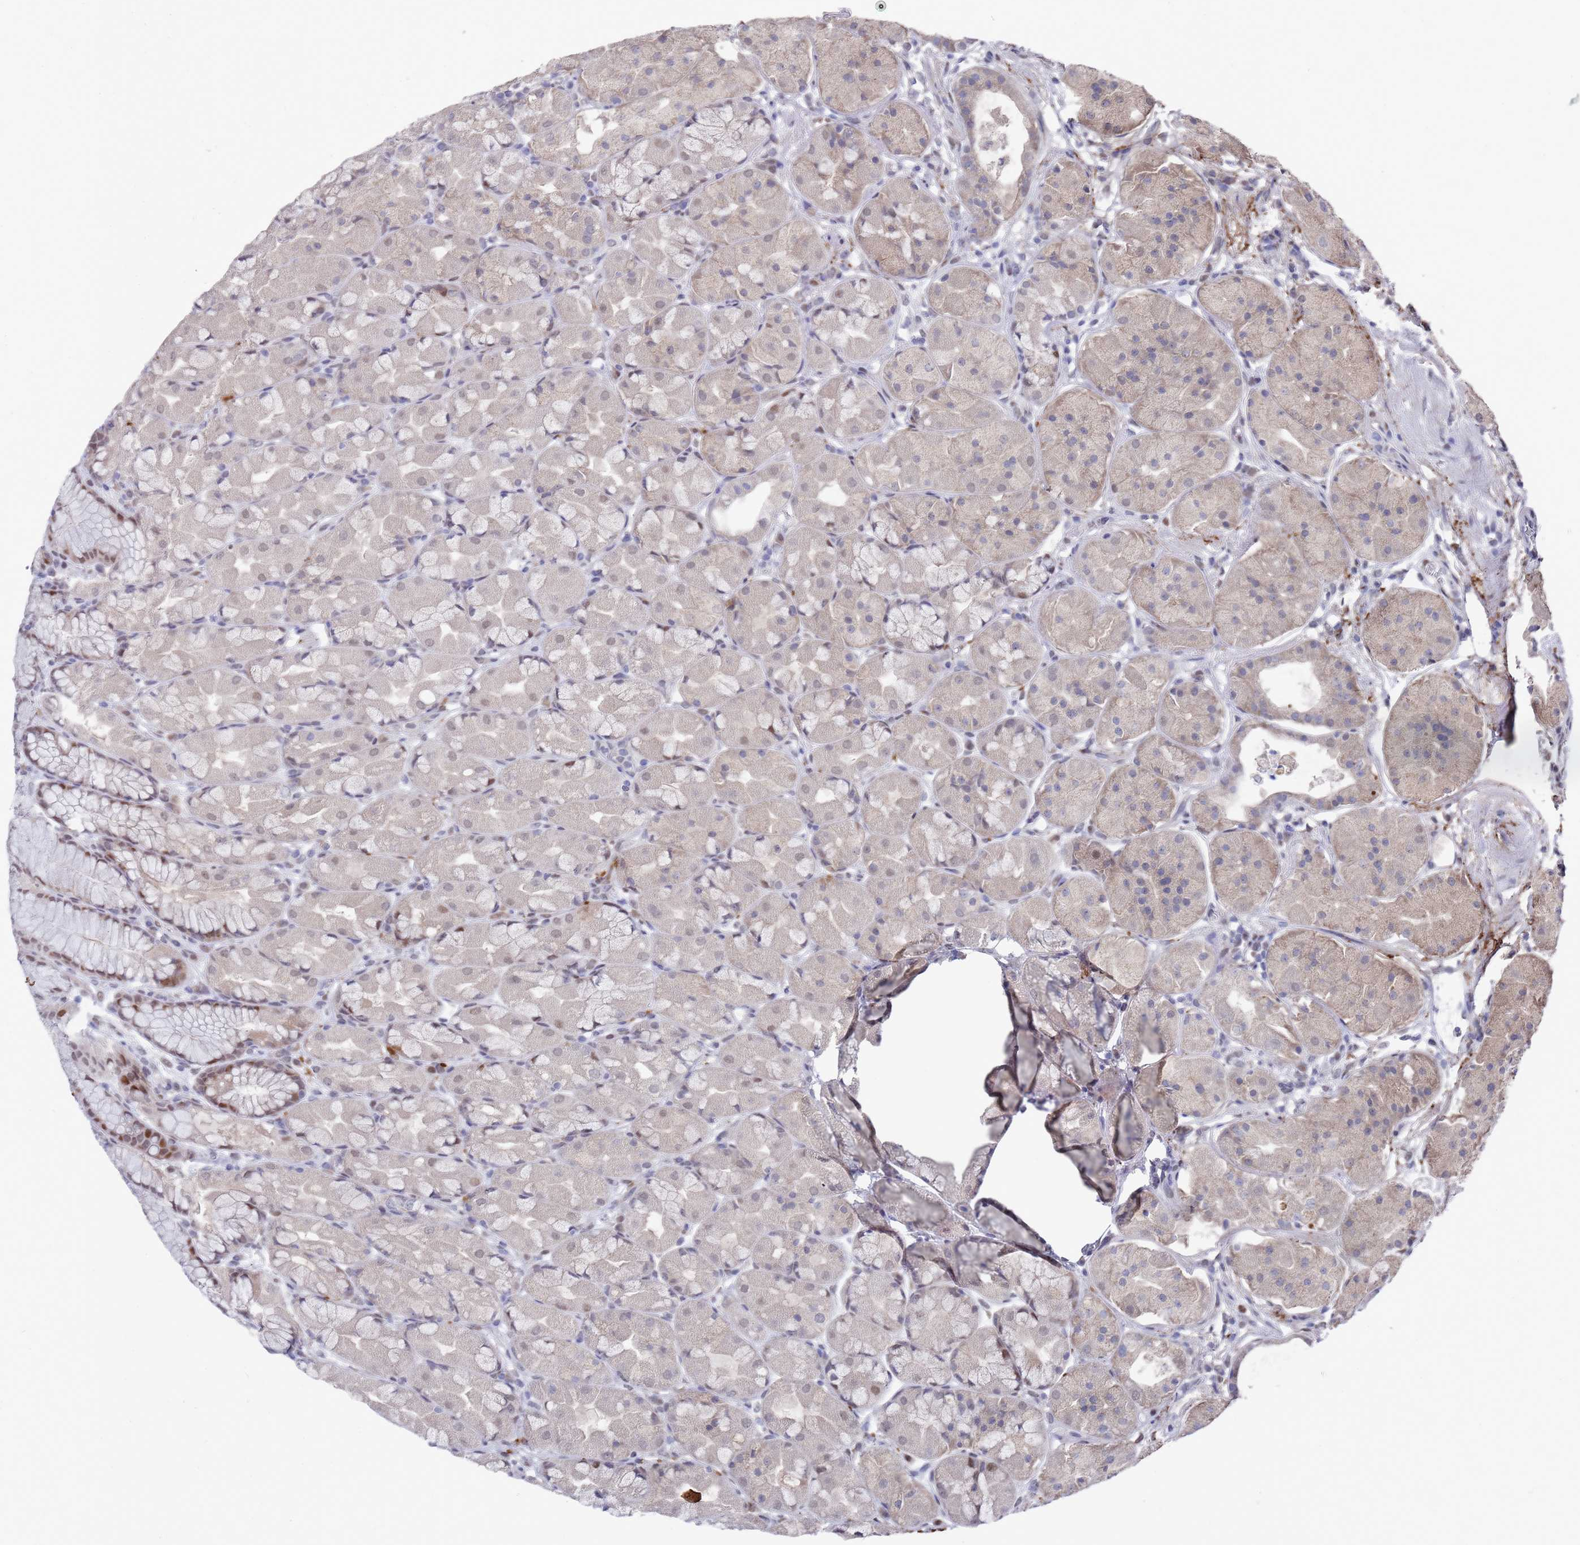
{"staining": {"intensity": "moderate", "quantity": "25%-75%", "location": "nuclear"}, "tissue": "stomach", "cell_type": "Glandular cells", "image_type": "normal", "snomed": [{"axis": "morphology", "description": "Normal tissue, NOS"}, {"axis": "topography", "description": "Stomach"}], "caption": "Unremarkable stomach reveals moderate nuclear expression in approximately 25%-75% of glandular cells (Stains: DAB (3,3'-diaminobenzidine) in brown, nuclei in blue, Microscopy: brightfield microscopy at high magnification)..", "gene": "COPS6", "patient": {"sex": "male", "age": 57}}